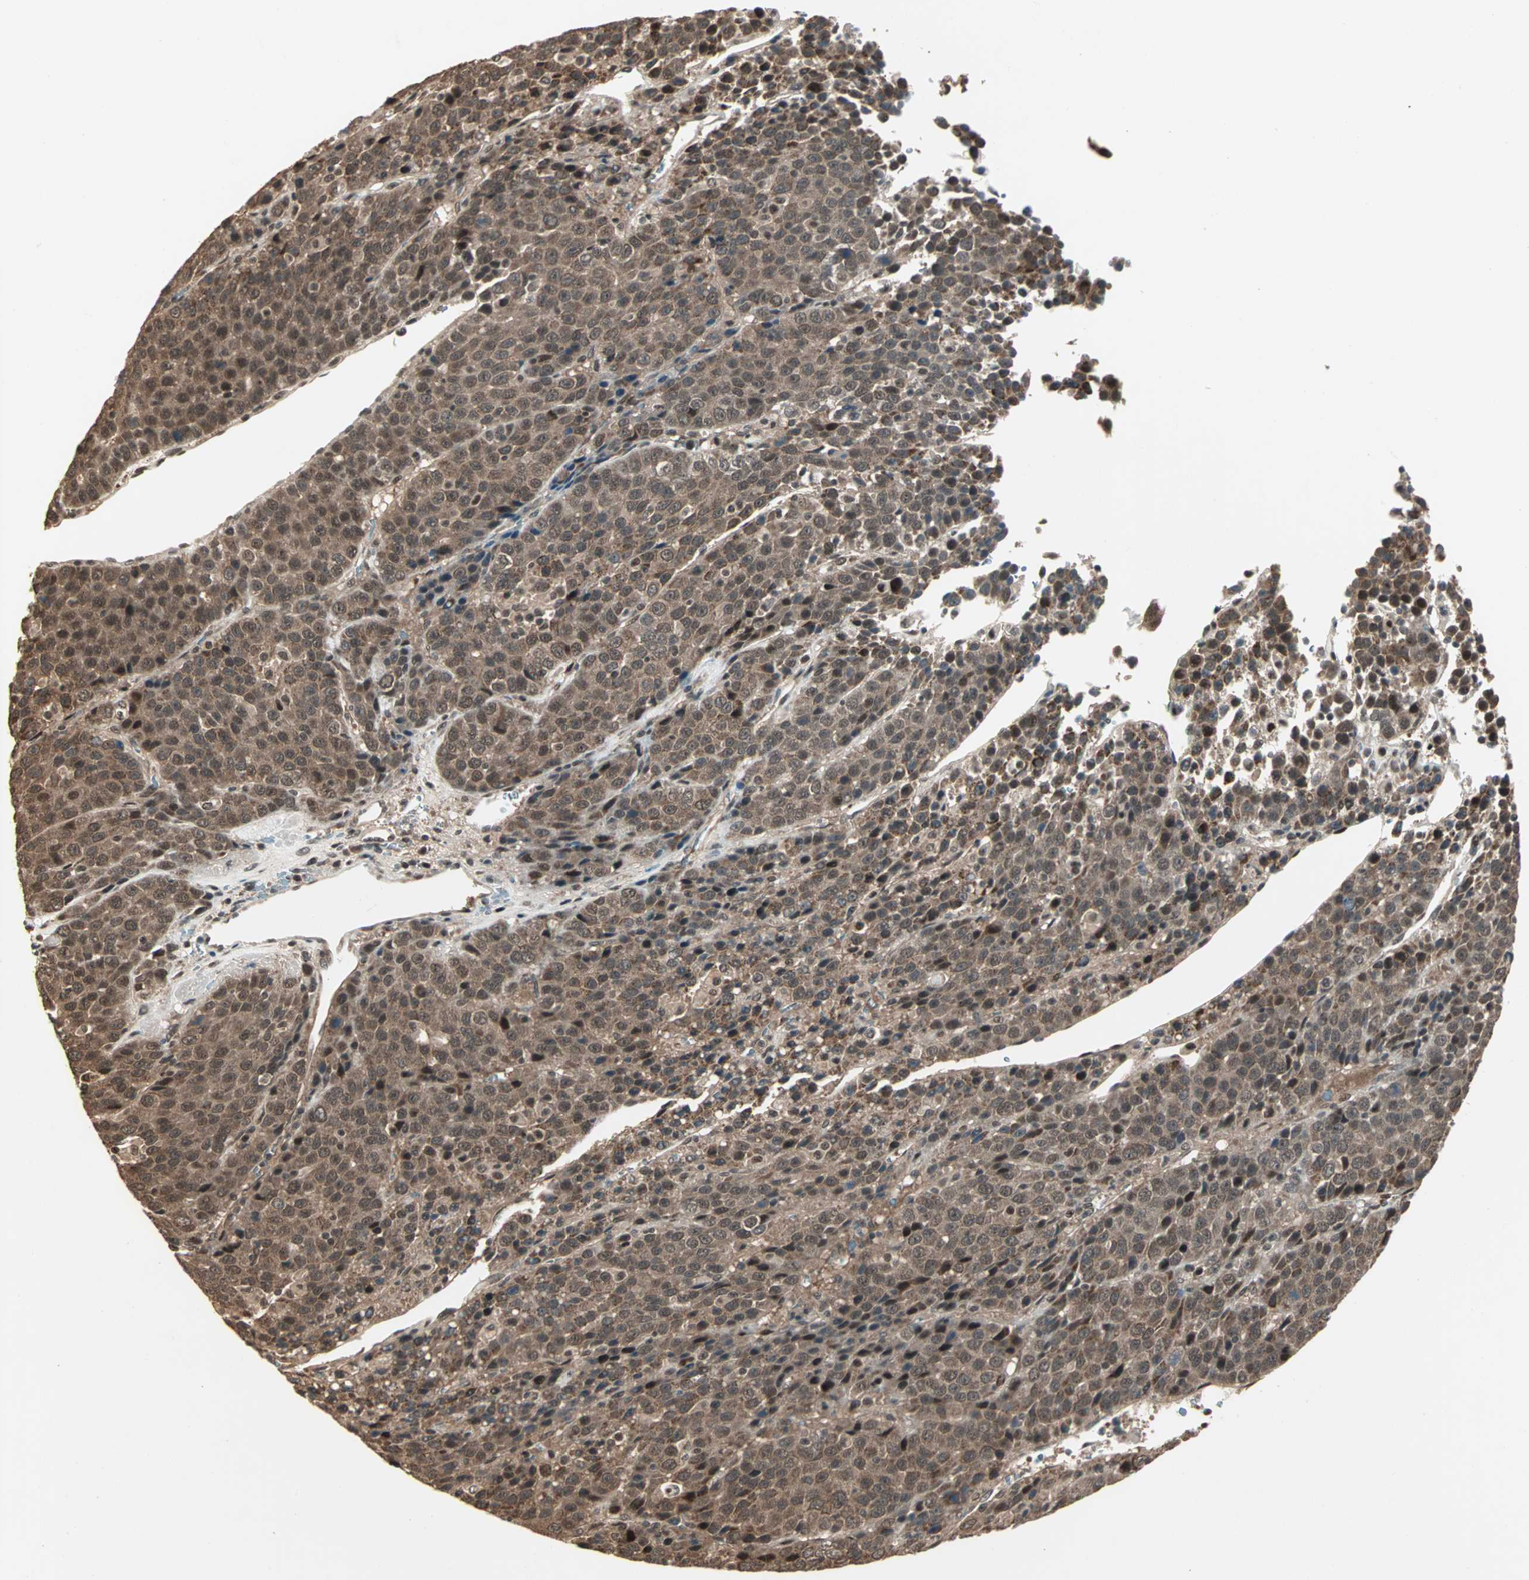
{"staining": {"intensity": "moderate", "quantity": ">75%", "location": "cytoplasmic/membranous,nuclear"}, "tissue": "liver cancer", "cell_type": "Tumor cells", "image_type": "cancer", "snomed": [{"axis": "morphology", "description": "Carcinoma, Hepatocellular, NOS"}, {"axis": "topography", "description": "Liver"}], "caption": "Human liver cancer (hepatocellular carcinoma) stained for a protein (brown) reveals moderate cytoplasmic/membranous and nuclear positive expression in about >75% of tumor cells.", "gene": "ZNF701", "patient": {"sex": "female", "age": 53}}